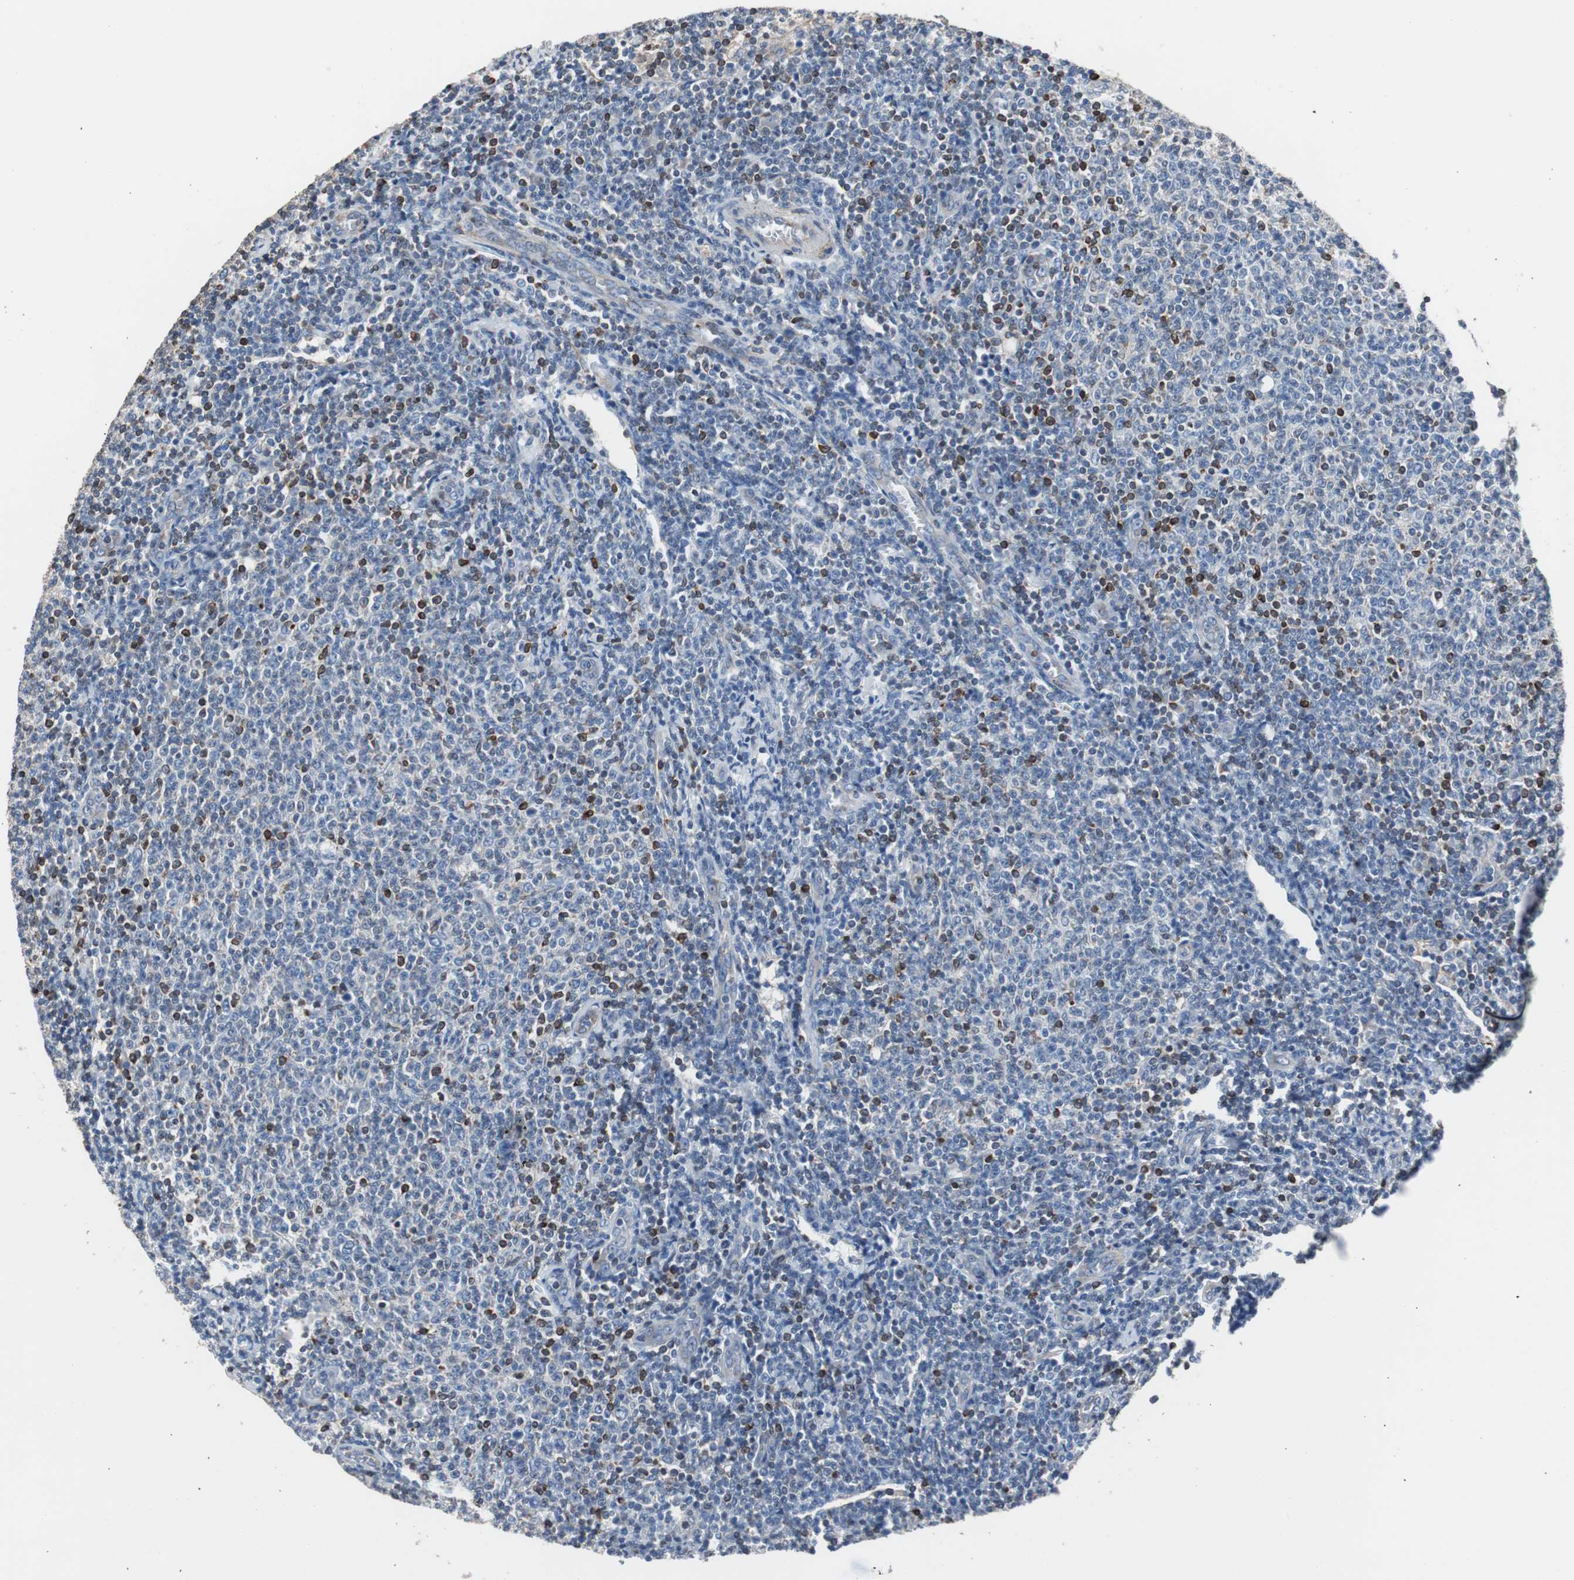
{"staining": {"intensity": "strong", "quantity": "<25%", "location": "cytoplasmic/membranous"}, "tissue": "lymphoma", "cell_type": "Tumor cells", "image_type": "cancer", "snomed": [{"axis": "morphology", "description": "Malignant lymphoma, non-Hodgkin's type, Low grade"}, {"axis": "topography", "description": "Lymph node"}], "caption": "Immunohistochemistry histopathology image of neoplastic tissue: lymphoma stained using immunohistochemistry (IHC) demonstrates medium levels of strong protein expression localized specifically in the cytoplasmic/membranous of tumor cells, appearing as a cytoplasmic/membranous brown color.", "gene": "PBXIP1", "patient": {"sex": "male", "age": 66}}